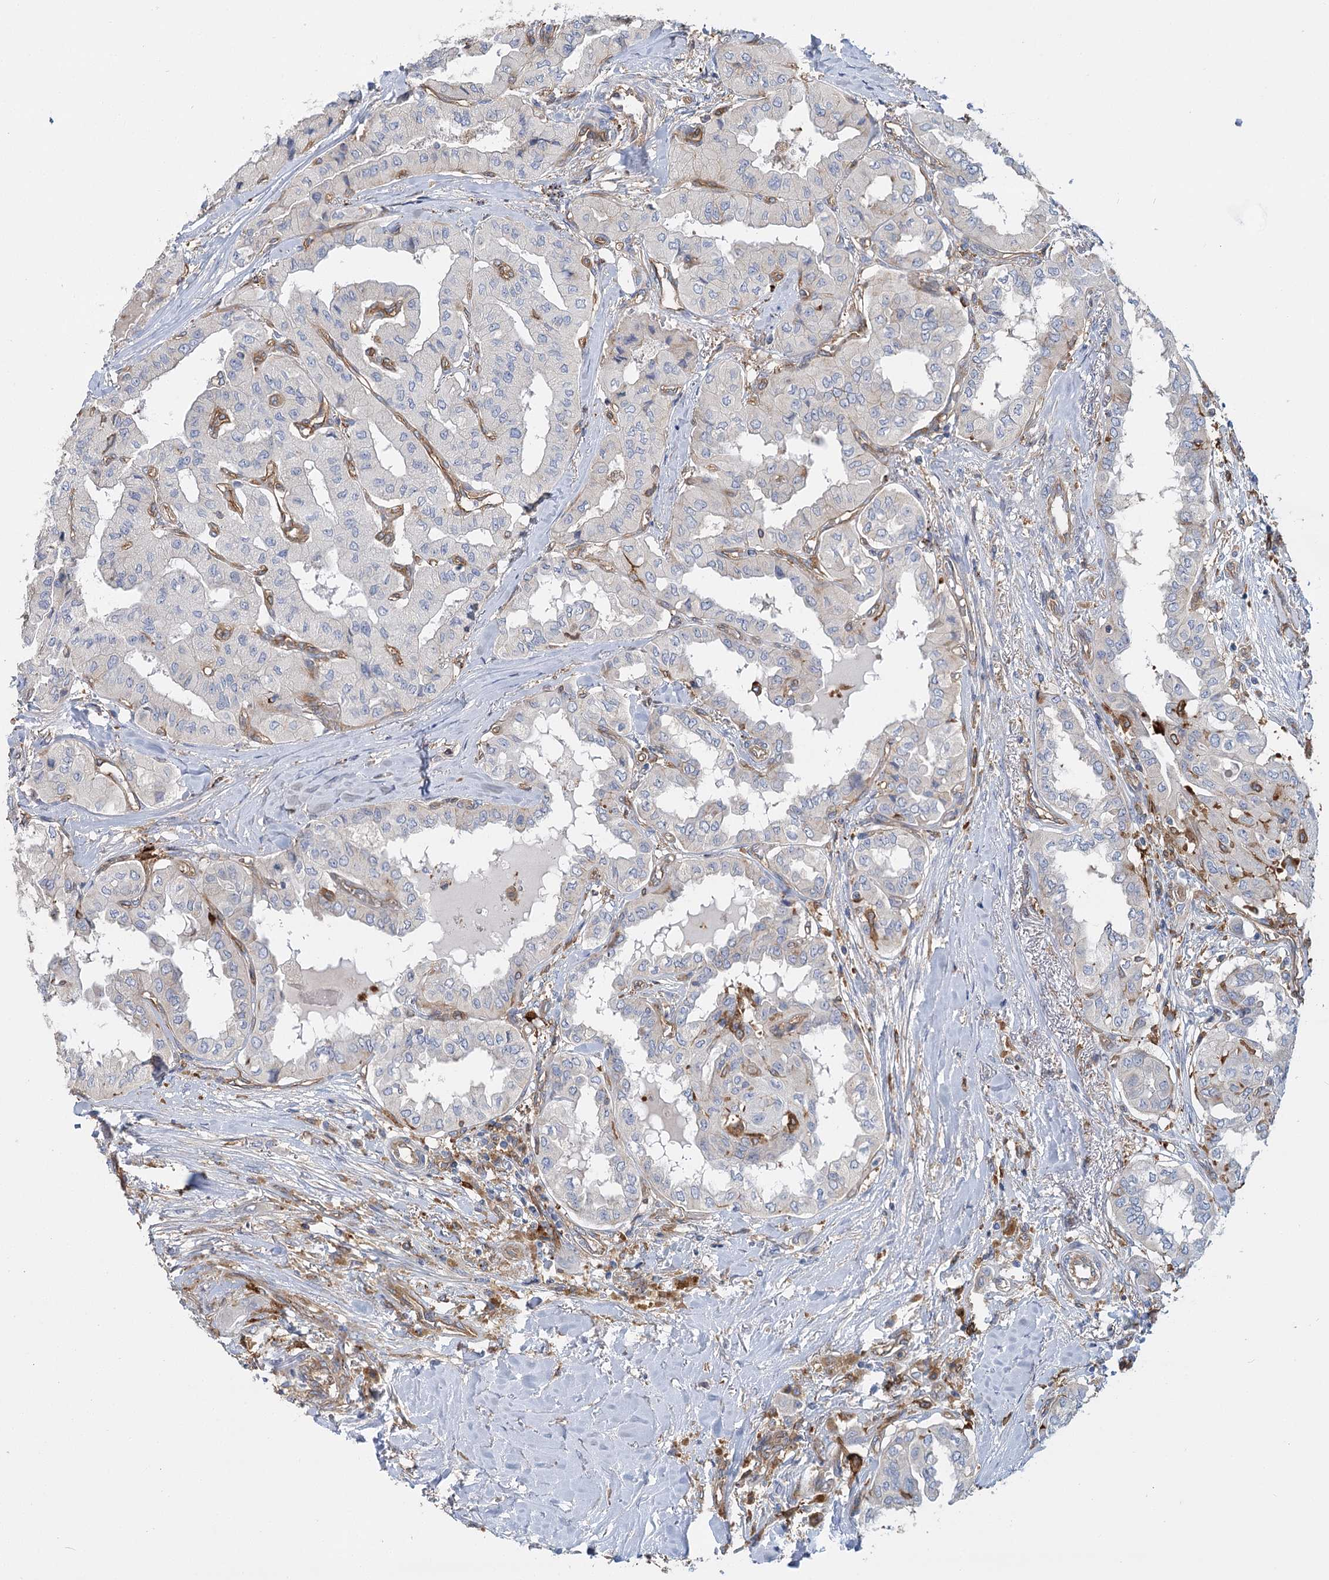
{"staining": {"intensity": "negative", "quantity": "none", "location": "none"}, "tissue": "thyroid cancer", "cell_type": "Tumor cells", "image_type": "cancer", "snomed": [{"axis": "morphology", "description": "Papillary adenocarcinoma, NOS"}, {"axis": "topography", "description": "Thyroid gland"}], "caption": "Histopathology image shows no protein positivity in tumor cells of thyroid cancer tissue. (Immunohistochemistry, brightfield microscopy, high magnification).", "gene": "GUSB", "patient": {"sex": "female", "age": 59}}